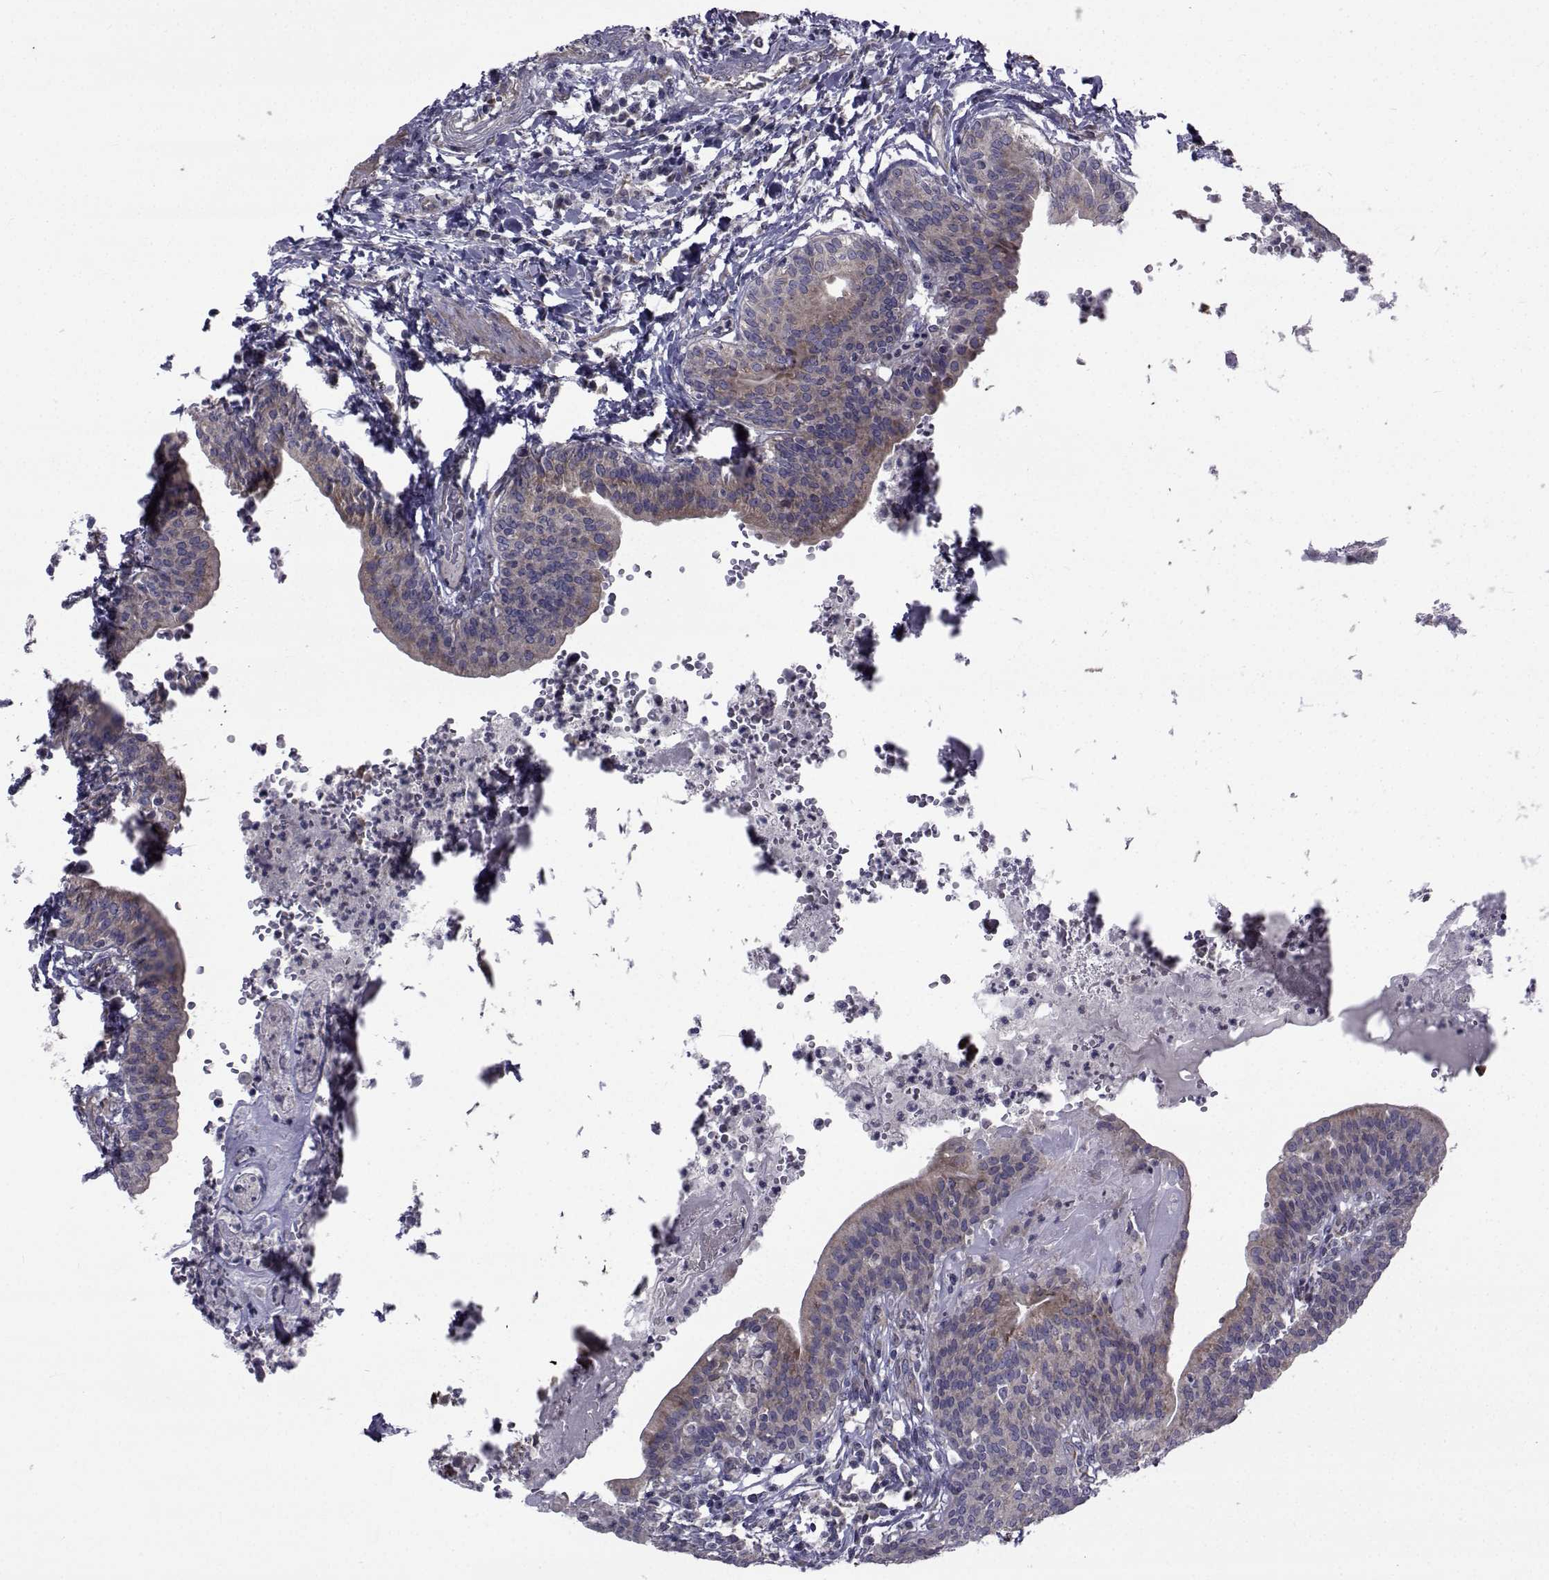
{"staining": {"intensity": "weak", "quantity": "<25%", "location": "cytoplasmic/membranous"}, "tissue": "urinary bladder", "cell_type": "Urothelial cells", "image_type": "normal", "snomed": [{"axis": "morphology", "description": "Normal tissue, NOS"}, {"axis": "topography", "description": "Urinary bladder"}], "caption": "IHC of normal urinary bladder reveals no positivity in urothelial cells.", "gene": "CFAP74", "patient": {"sex": "male", "age": 66}}